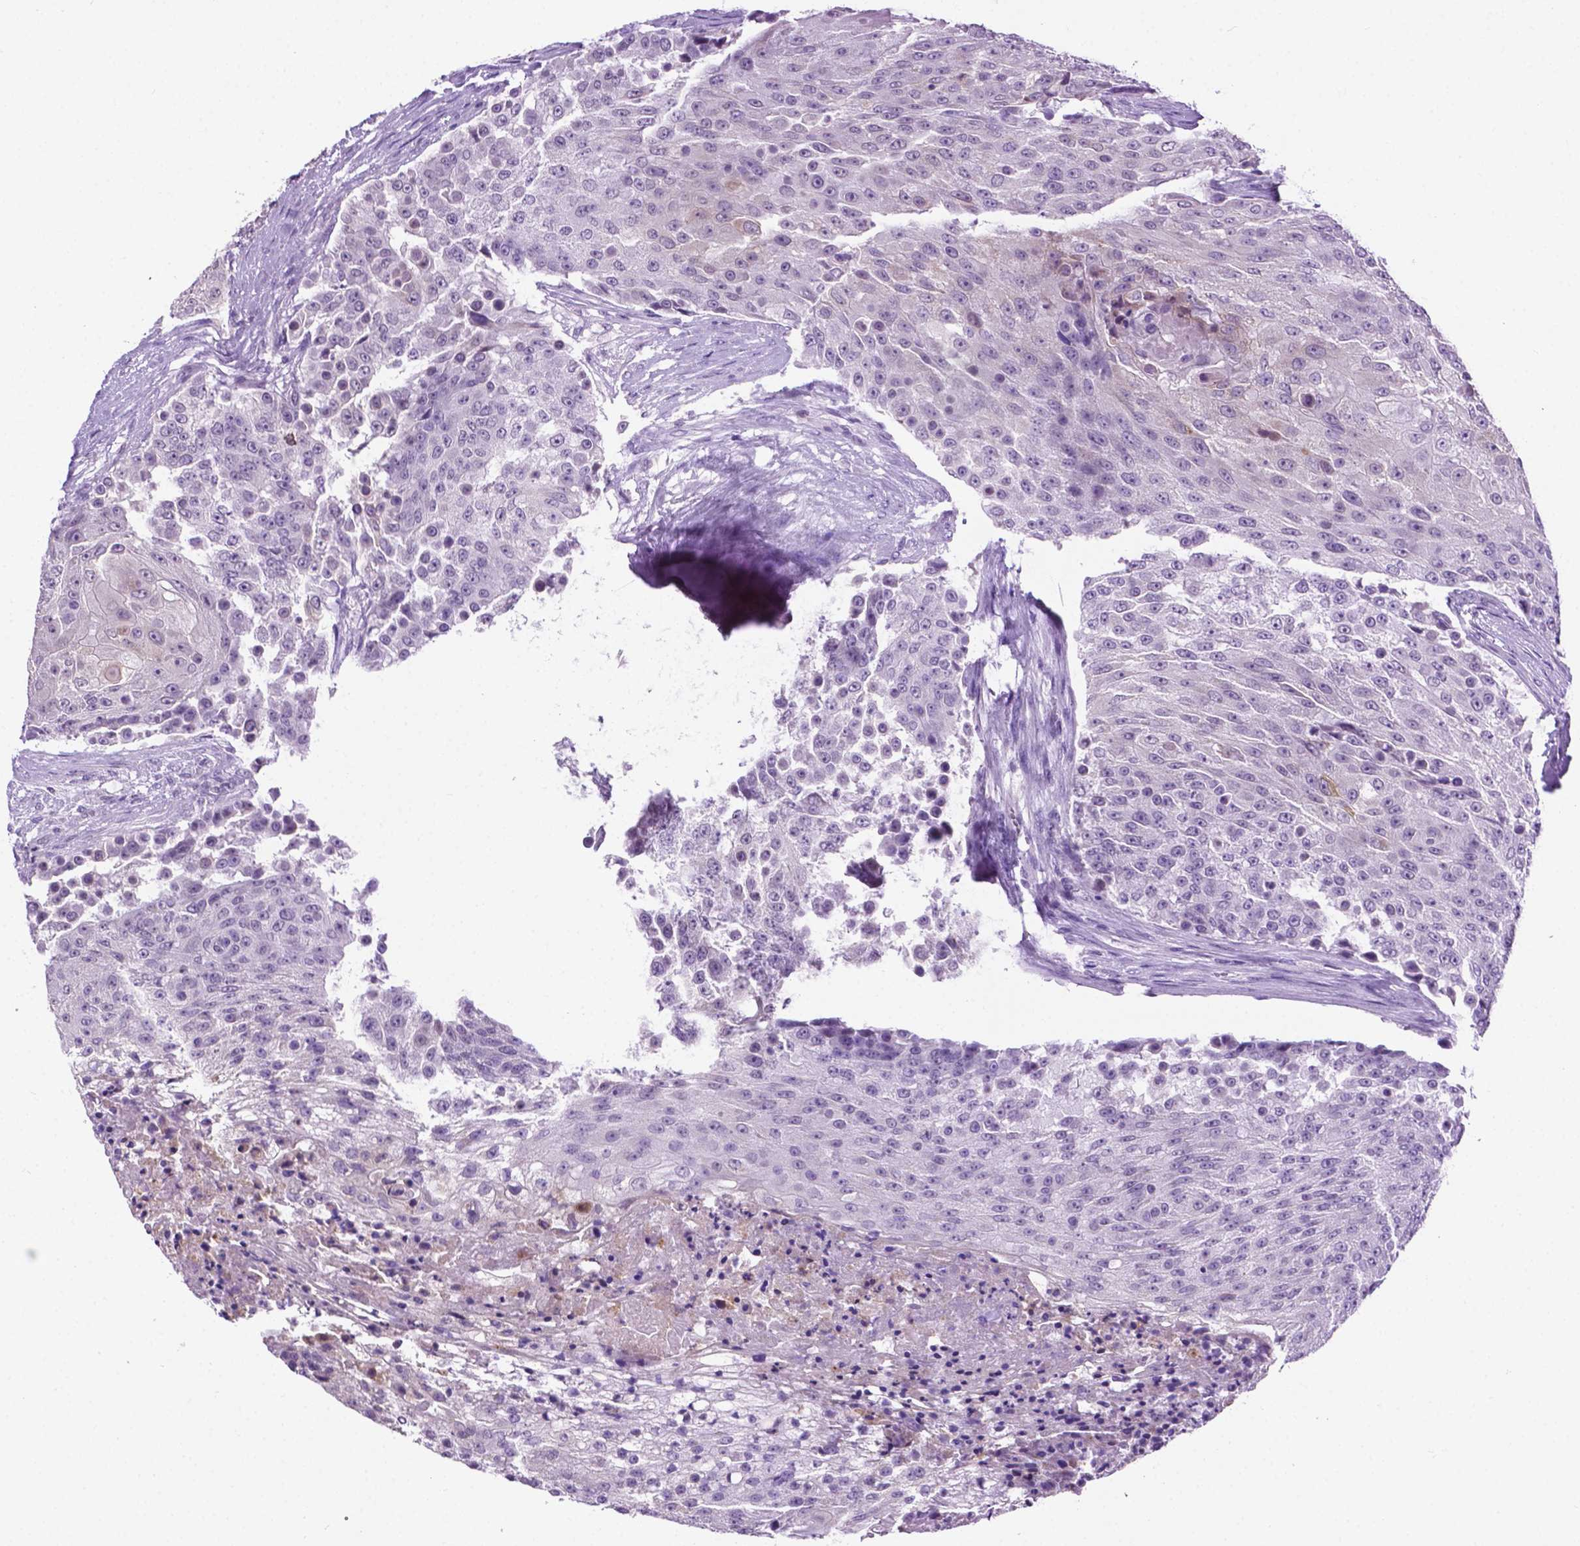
{"staining": {"intensity": "negative", "quantity": "none", "location": "none"}, "tissue": "urothelial cancer", "cell_type": "Tumor cells", "image_type": "cancer", "snomed": [{"axis": "morphology", "description": "Urothelial carcinoma, High grade"}, {"axis": "topography", "description": "Urinary bladder"}], "caption": "This is an IHC photomicrograph of urothelial carcinoma (high-grade). There is no positivity in tumor cells.", "gene": "MMP27", "patient": {"sex": "female", "age": 63}}